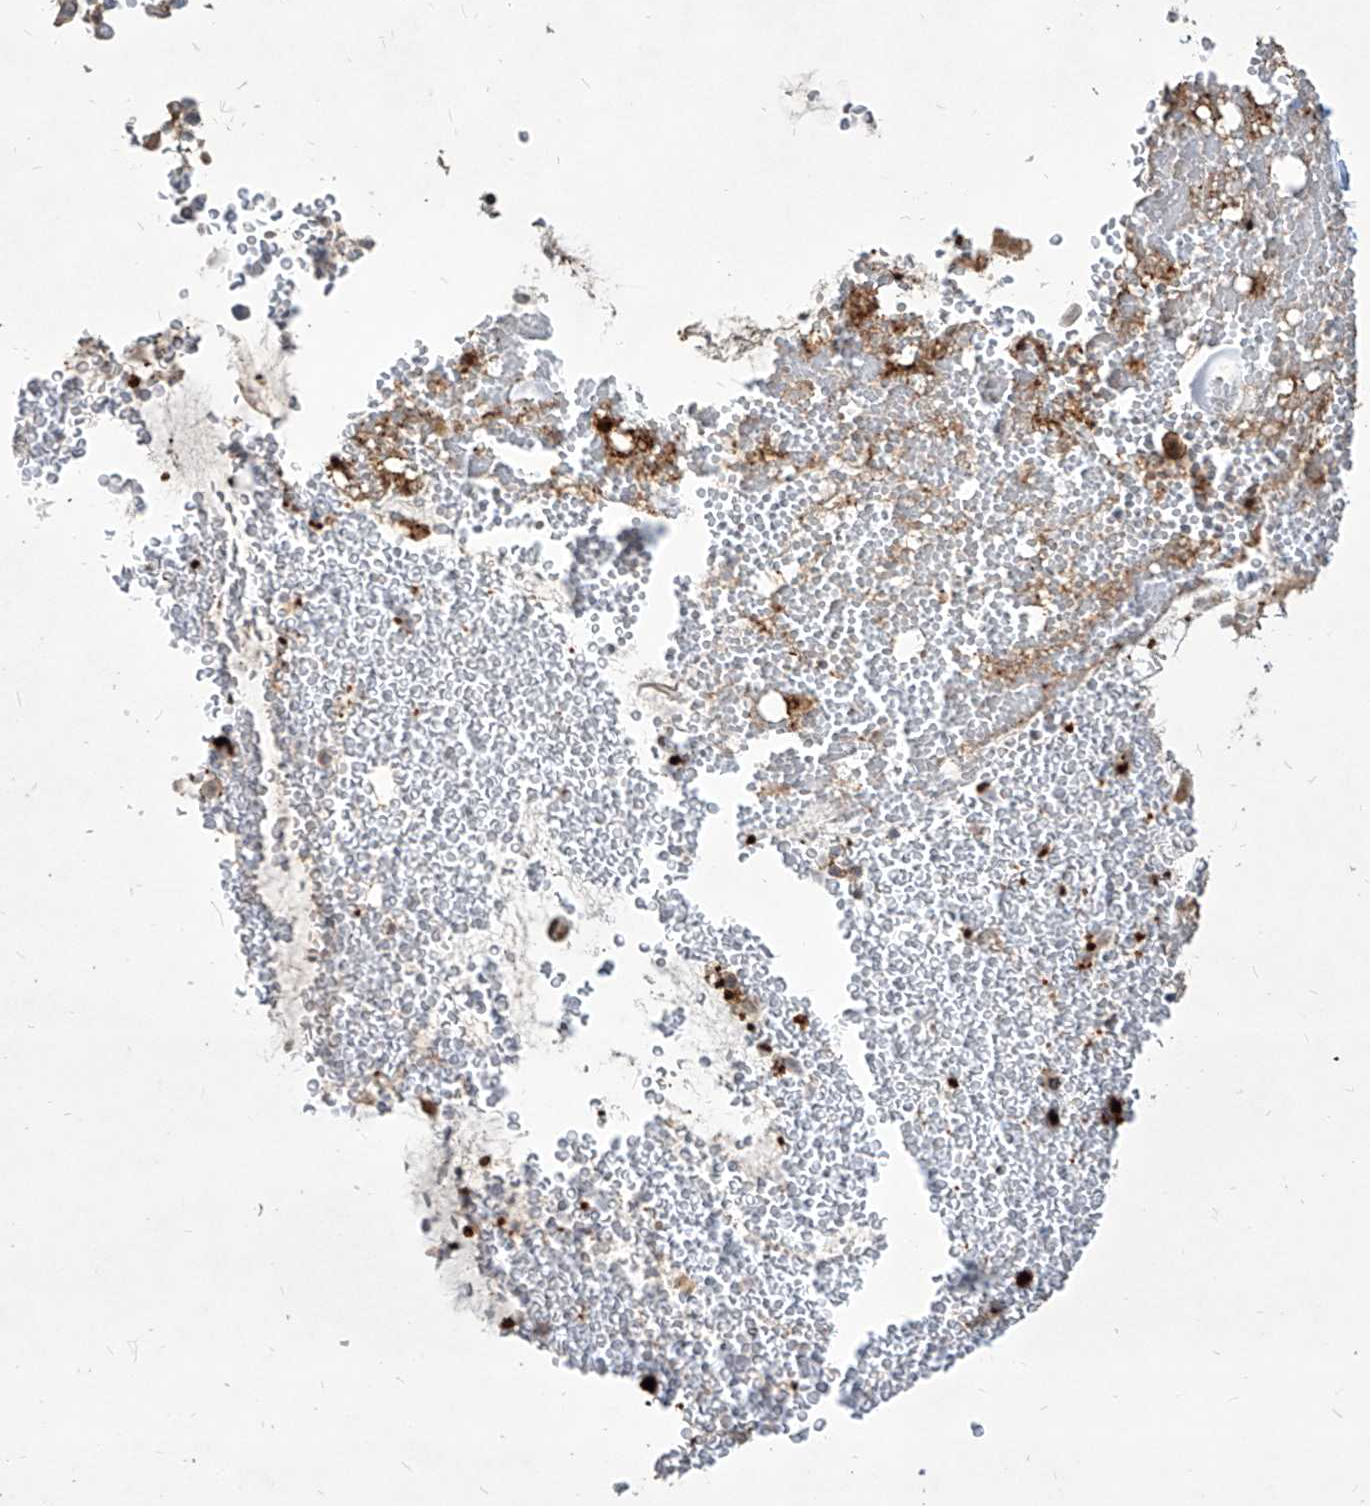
{"staining": {"intensity": "moderate", "quantity": "25%-75%", "location": "cytoplasmic/membranous"}, "tissue": "bronchus", "cell_type": "Respiratory epithelial cells", "image_type": "normal", "snomed": [{"axis": "morphology", "description": "Normal tissue, NOS"}, {"axis": "morphology", "description": "Squamous cell carcinoma, NOS"}, {"axis": "topography", "description": "Lymph node"}, {"axis": "topography", "description": "Bronchus"}, {"axis": "topography", "description": "Lung"}], "caption": "This image reveals IHC staining of unremarkable human bronchus, with medium moderate cytoplasmic/membranous expression in about 25%-75% of respiratory epithelial cells.", "gene": "FAM83B", "patient": {"sex": "male", "age": 66}}